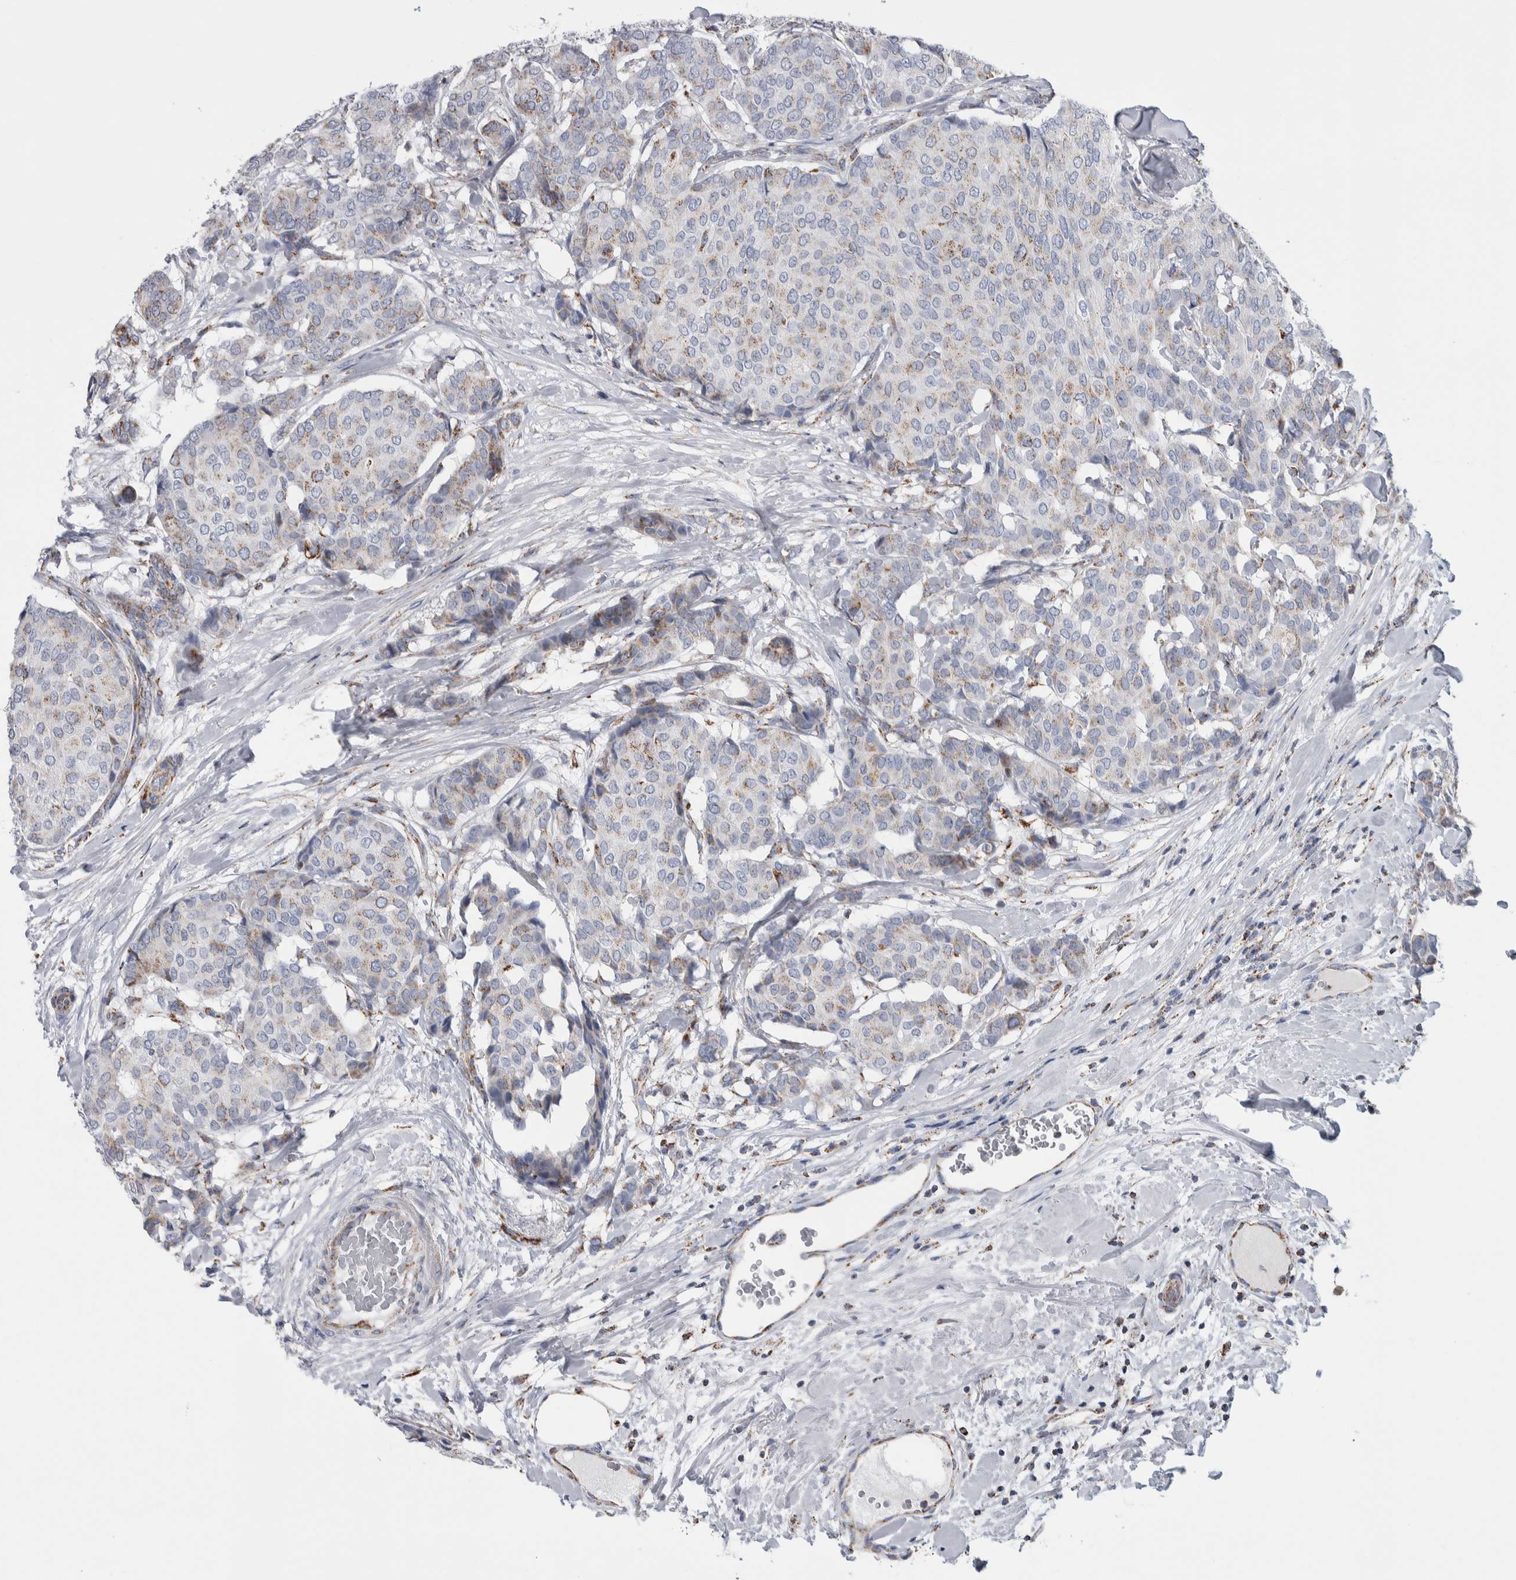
{"staining": {"intensity": "weak", "quantity": "<25%", "location": "cytoplasmic/membranous"}, "tissue": "breast cancer", "cell_type": "Tumor cells", "image_type": "cancer", "snomed": [{"axis": "morphology", "description": "Duct carcinoma"}, {"axis": "topography", "description": "Breast"}], "caption": "Tumor cells show no significant expression in breast cancer.", "gene": "ETFA", "patient": {"sex": "female", "age": 75}}